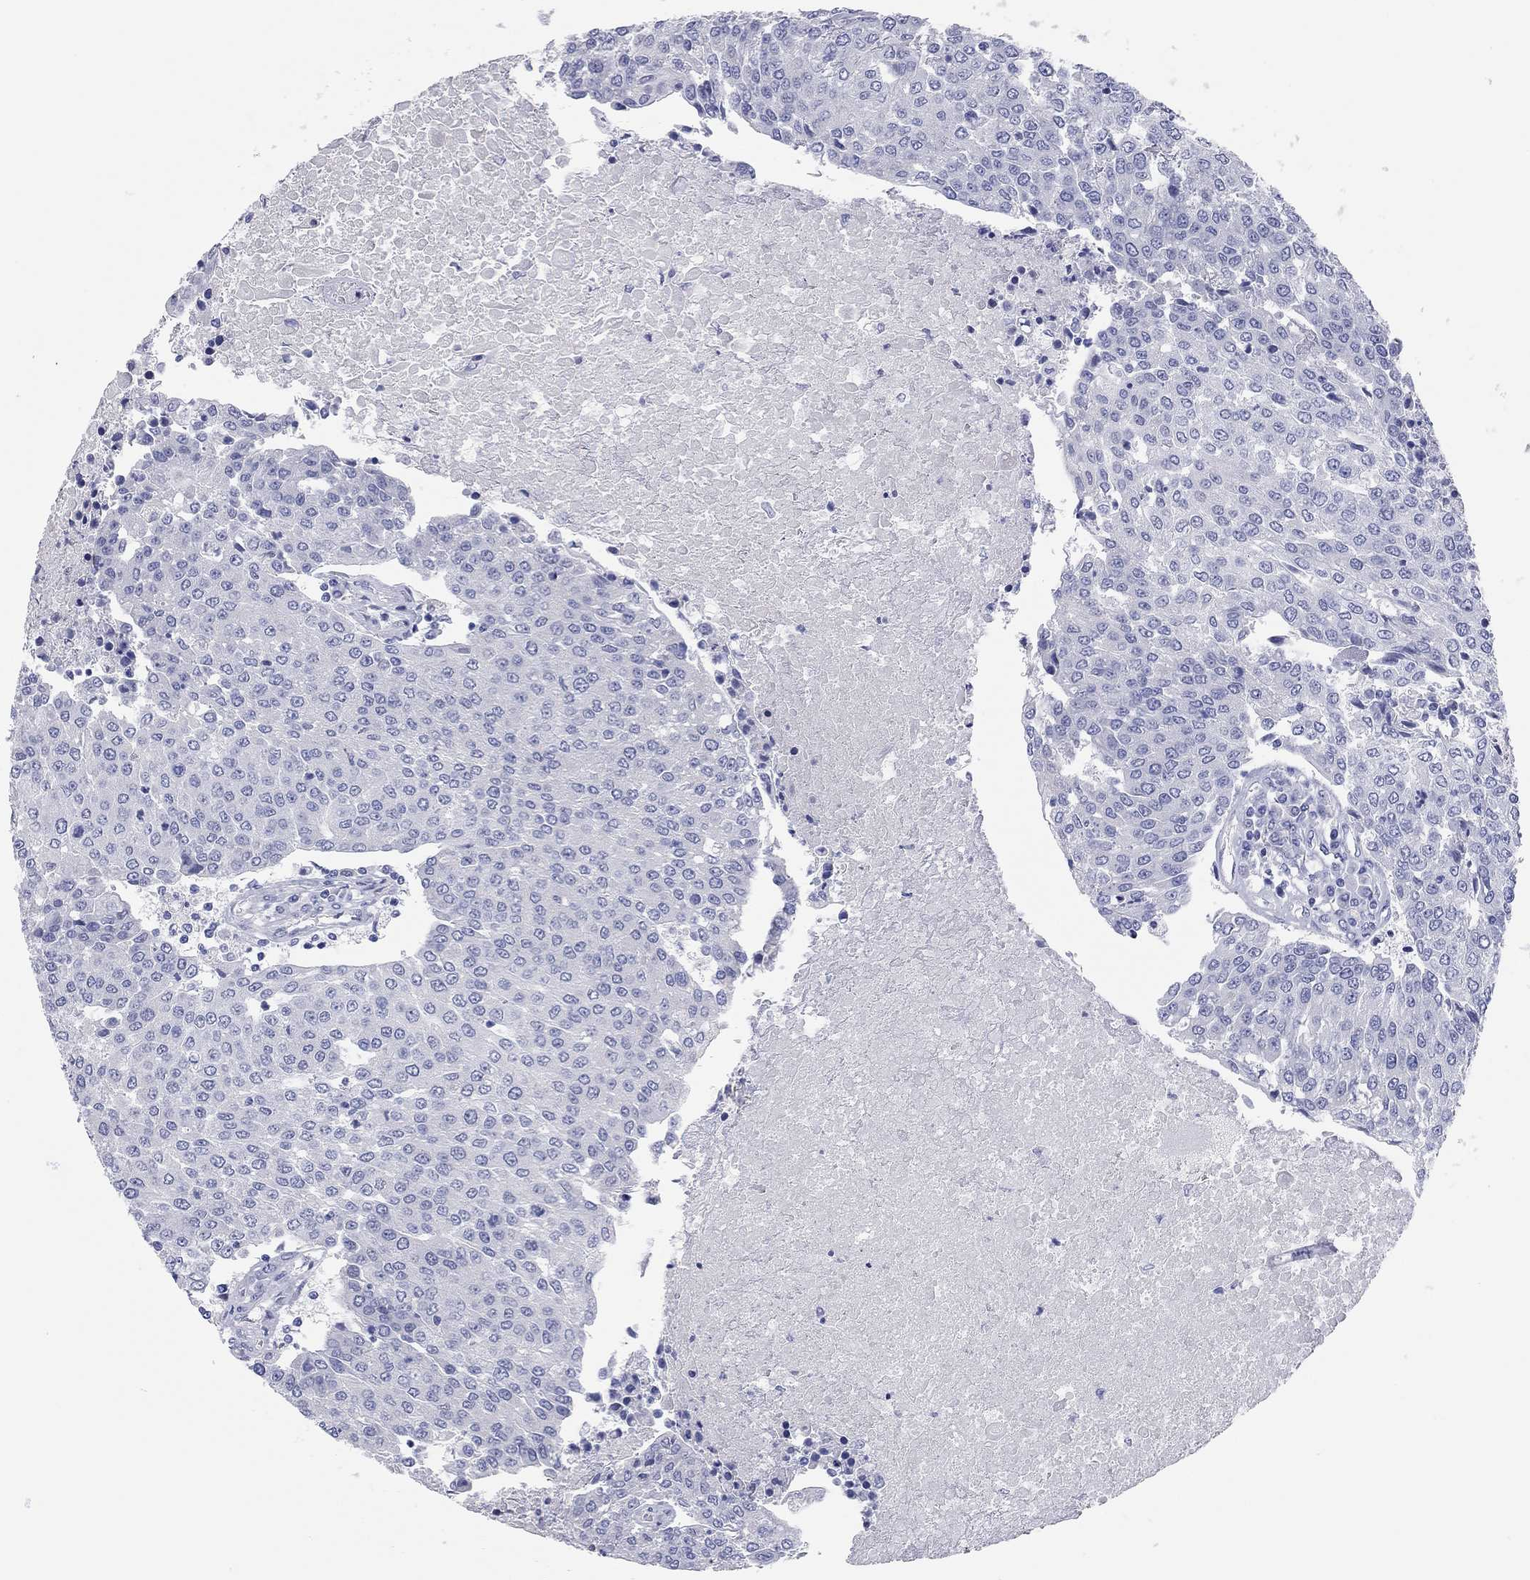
{"staining": {"intensity": "negative", "quantity": "none", "location": "none"}, "tissue": "urothelial cancer", "cell_type": "Tumor cells", "image_type": "cancer", "snomed": [{"axis": "morphology", "description": "Urothelial carcinoma, High grade"}, {"axis": "topography", "description": "Urinary bladder"}], "caption": "The histopathology image displays no significant staining in tumor cells of urothelial carcinoma (high-grade).", "gene": "TMEM221", "patient": {"sex": "female", "age": 85}}